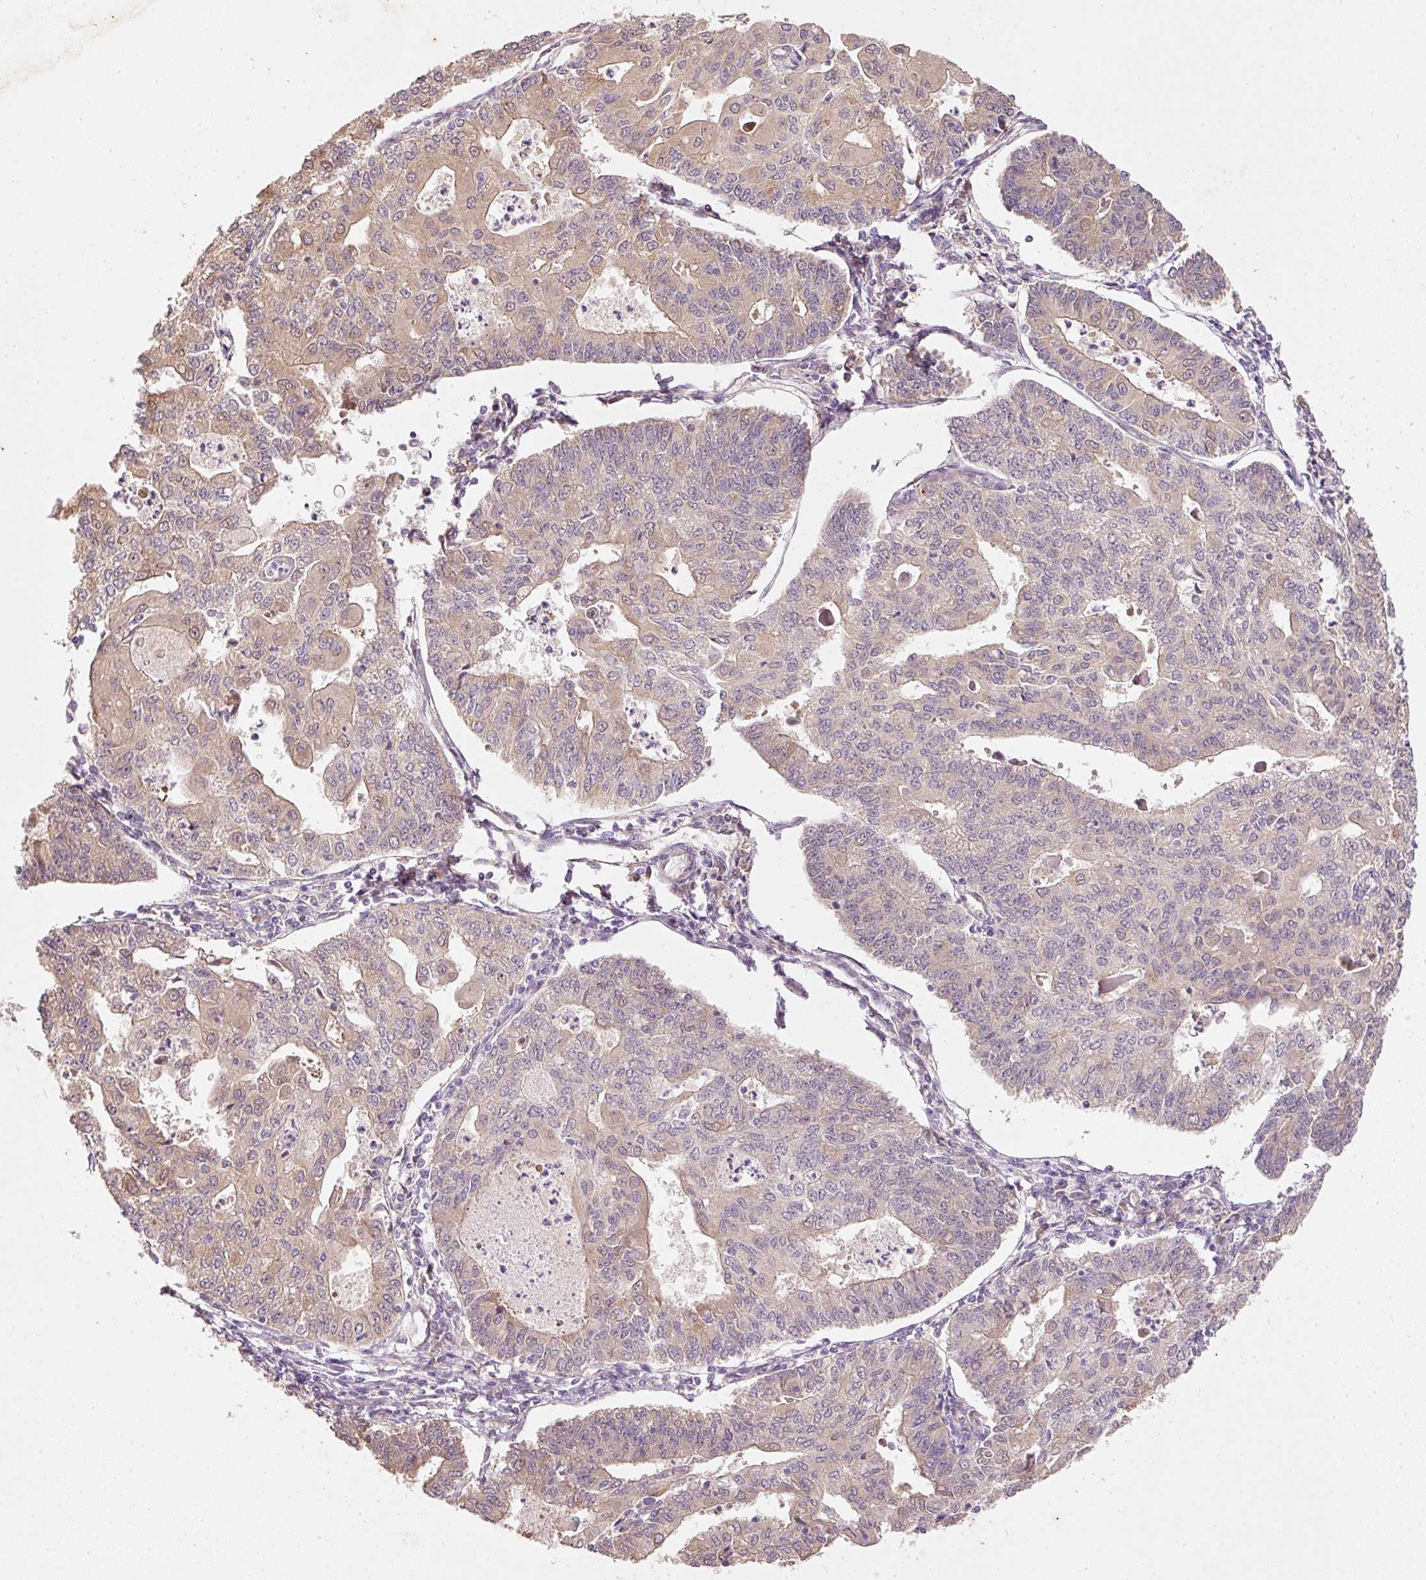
{"staining": {"intensity": "weak", "quantity": ">75%", "location": "cytoplasmic/membranous"}, "tissue": "endometrial cancer", "cell_type": "Tumor cells", "image_type": "cancer", "snomed": [{"axis": "morphology", "description": "Adenocarcinoma, NOS"}, {"axis": "topography", "description": "Endometrium"}], "caption": "Immunohistochemical staining of human endometrial cancer displays low levels of weak cytoplasmic/membranous staining in about >75% of tumor cells. (IHC, brightfield microscopy, high magnification).", "gene": "RGL2", "patient": {"sex": "female", "age": 56}}